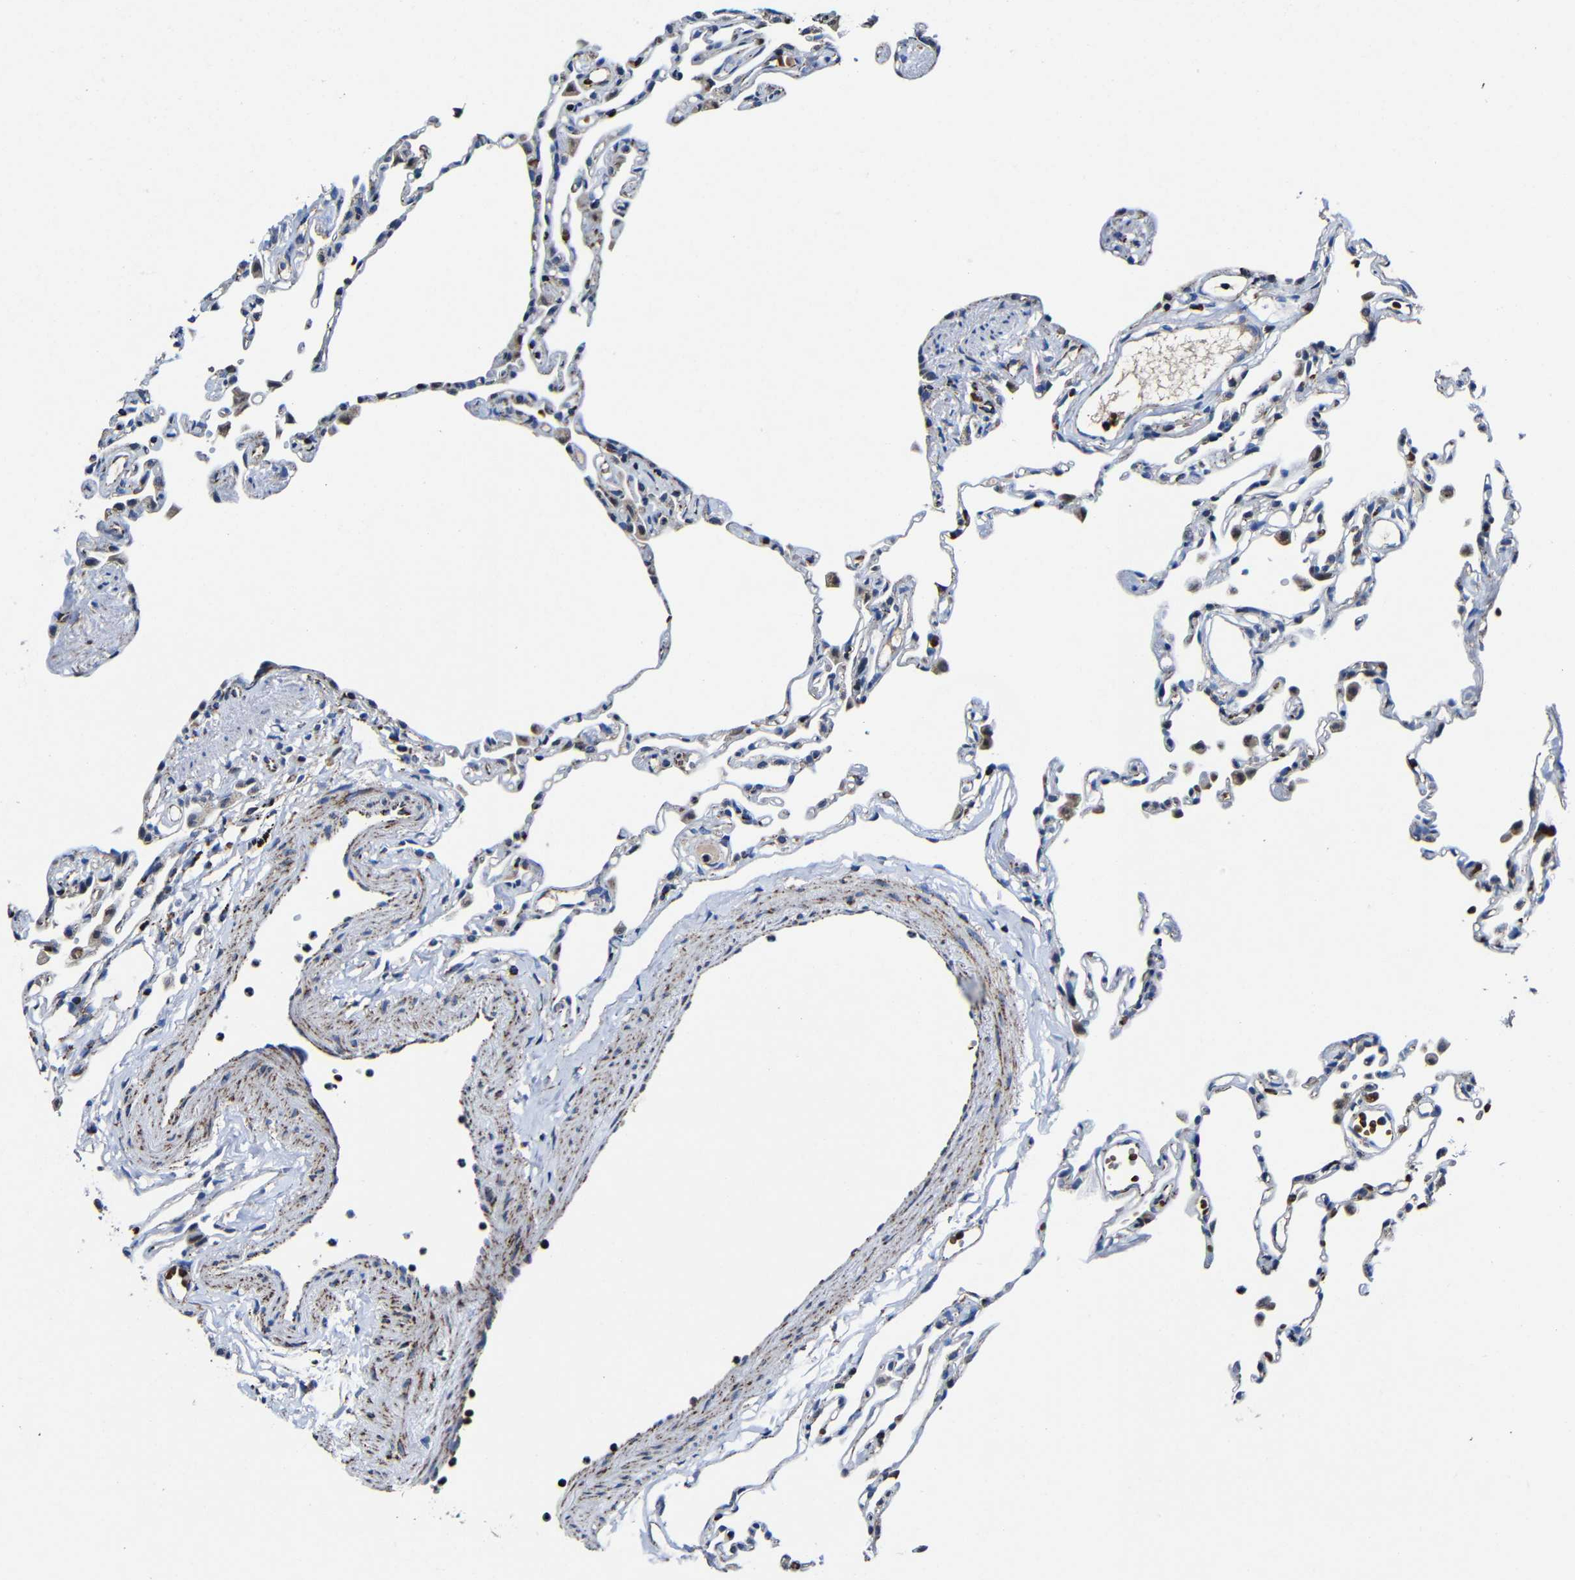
{"staining": {"intensity": "strong", "quantity": "<25%", "location": "nuclear"}, "tissue": "lung", "cell_type": "Alveolar cells", "image_type": "normal", "snomed": [{"axis": "morphology", "description": "Normal tissue, NOS"}, {"axis": "topography", "description": "Lung"}], "caption": "High-magnification brightfield microscopy of normal lung stained with DAB (brown) and counterstained with hematoxylin (blue). alveolar cells exhibit strong nuclear expression is present in approximately<25% of cells.", "gene": "CA5B", "patient": {"sex": "female", "age": 49}}